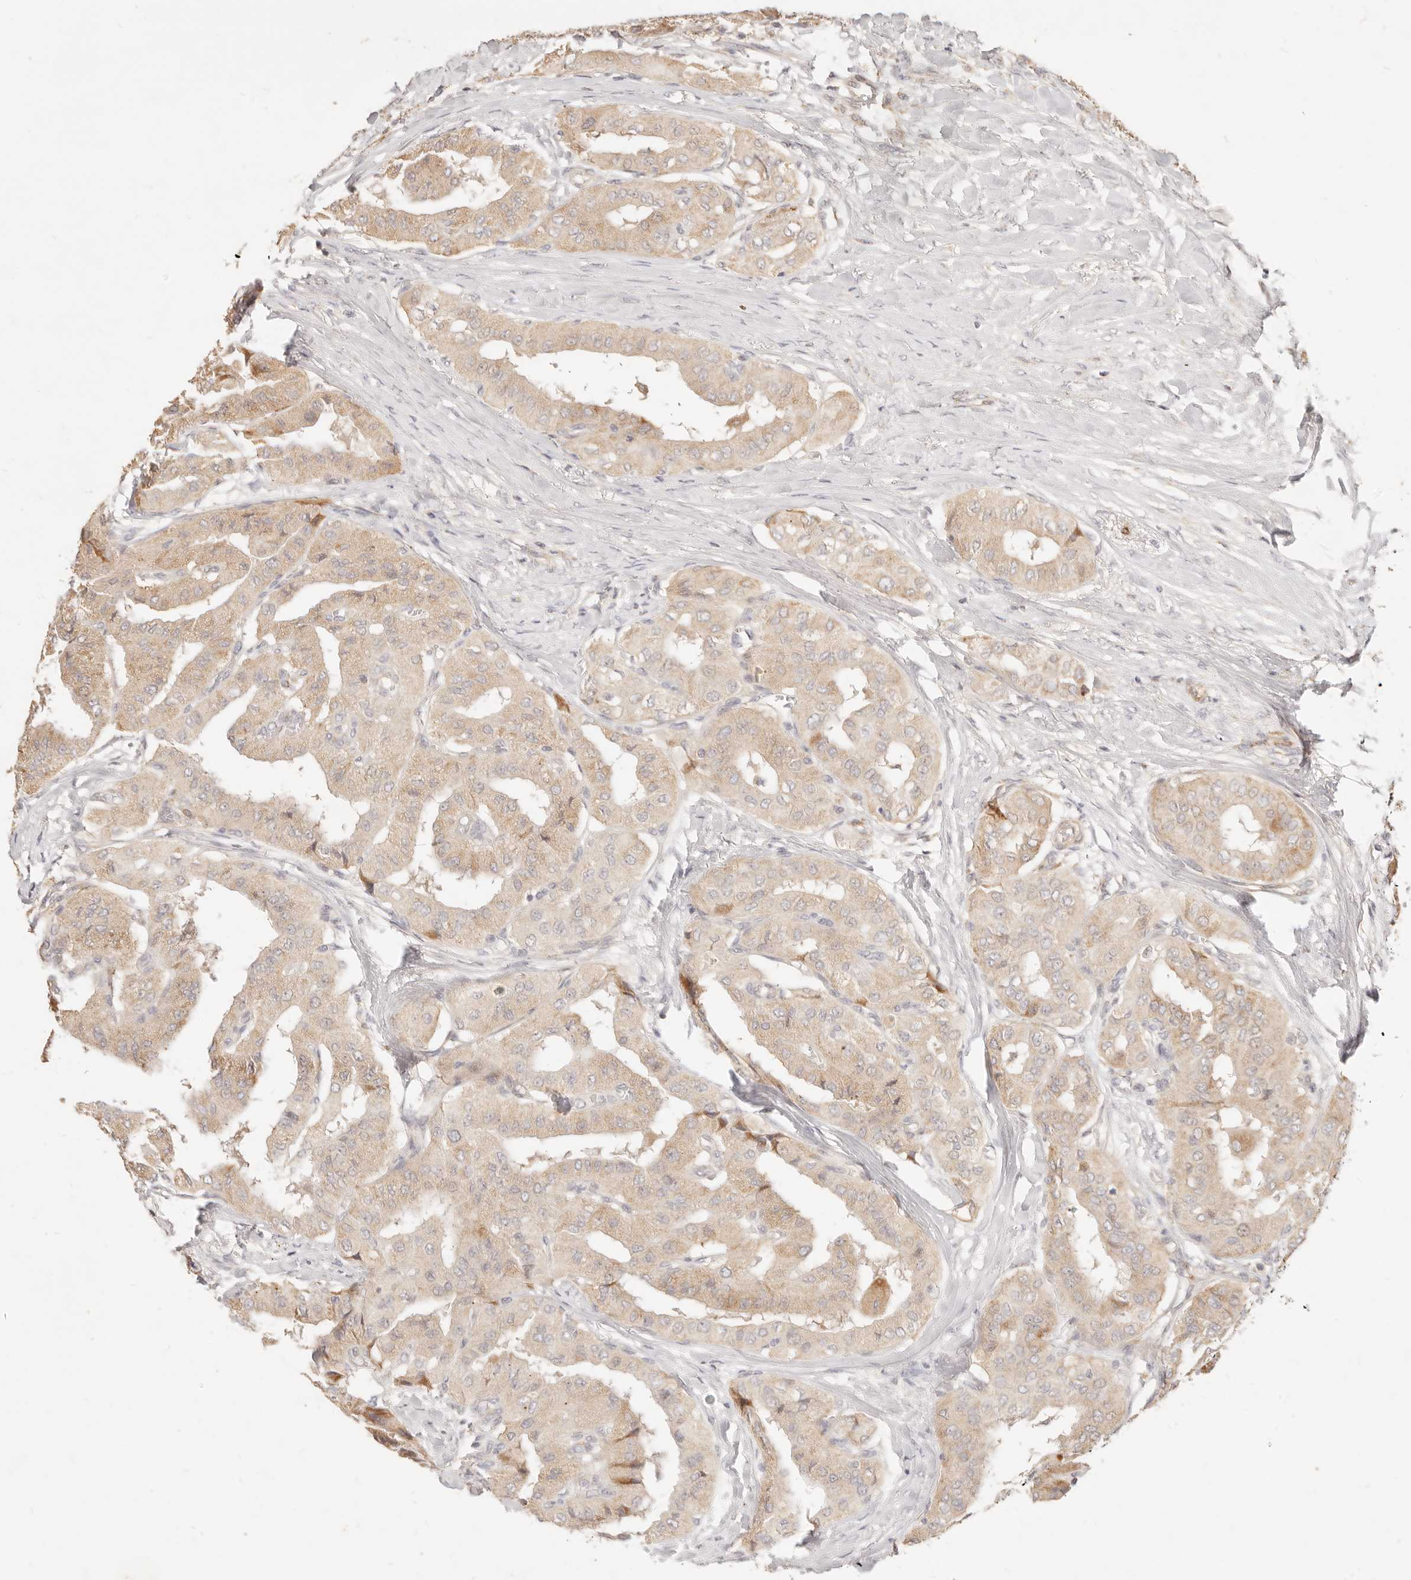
{"staining": {"intensity": "weak", "quantity": ">75%", "location": "cytoplasmic/membranous"}, "tissue": "thyroid cancer", "cell_type": "Tumor cells", "image_type": "cancer", "snomed": [{"axis": "morphology", "description": "Papillary adenocarcinoma, NOS"}, {"axis": "topography", "description": "Thyroid gland"}], "caption": "Thyroid cancer (papillary adenocarcinoma) was stained to show a protein in brown. There is low levels of weak cytoplasmic/membranous staining in about >75% of tumor cells.", "gene": "RUBCNL", "patient": {"sex": "female", "age": 59}}